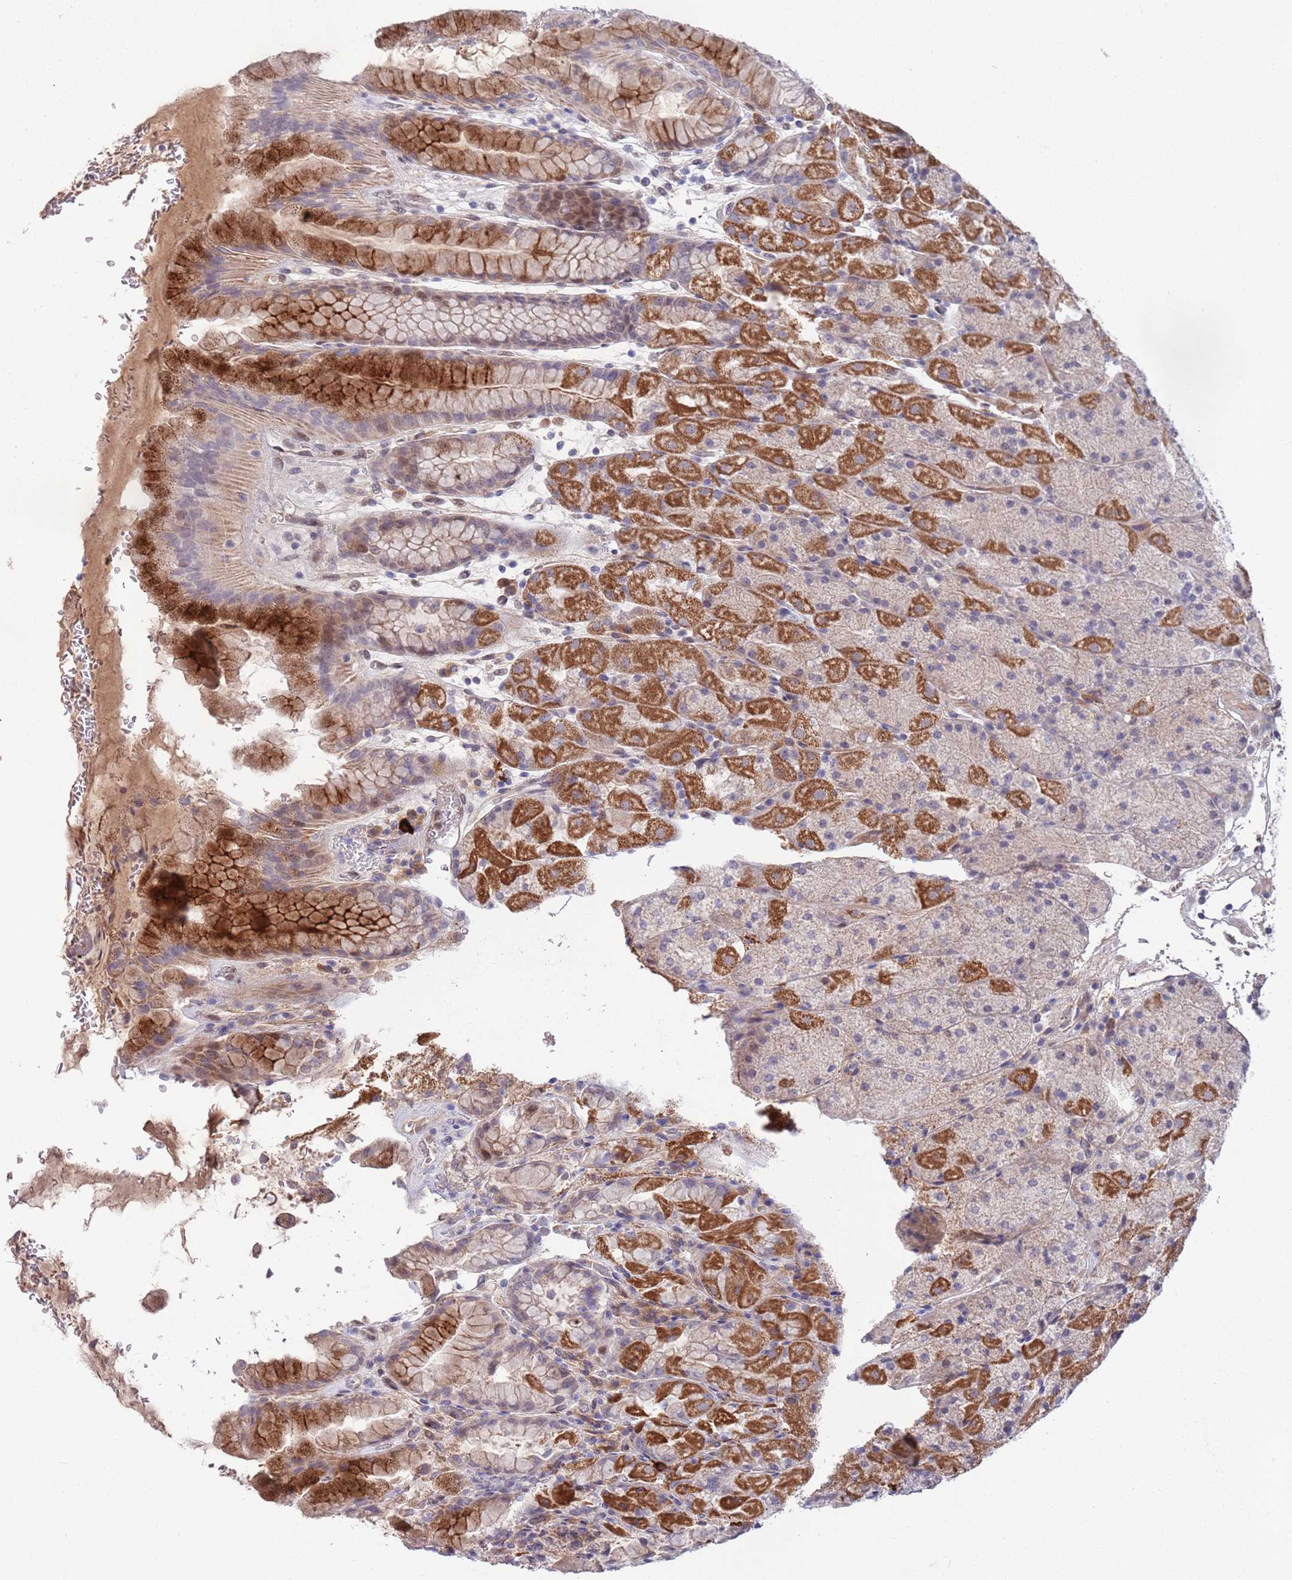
{"staining": {"intensity": "moderate", "quantity": ">75%", "location": "cytoplasmic/membranous"}, "tissue": "stomach", "cell_type": "Glandular cells", "image_type": "normal", "snomed": [{"axis": "morphology", "description": "Normal tissue, NOS"}, {"axis": "topography", "description": "Stomach, upper"}, {"axis": "topography", "description": "Stomach, lower"}], "caption": "The immunohistochemical stain shows moderate cytoplasmic/membranous staining in glandular cells of benign stomach. The staining was performed using DAB to visualize the protein expression in brown, while the nuclei were stained in blue with hematoxylin (Magnification: 20x).", "gene": "NLRP6", "patient": {"sex": "male", "age": 67}}